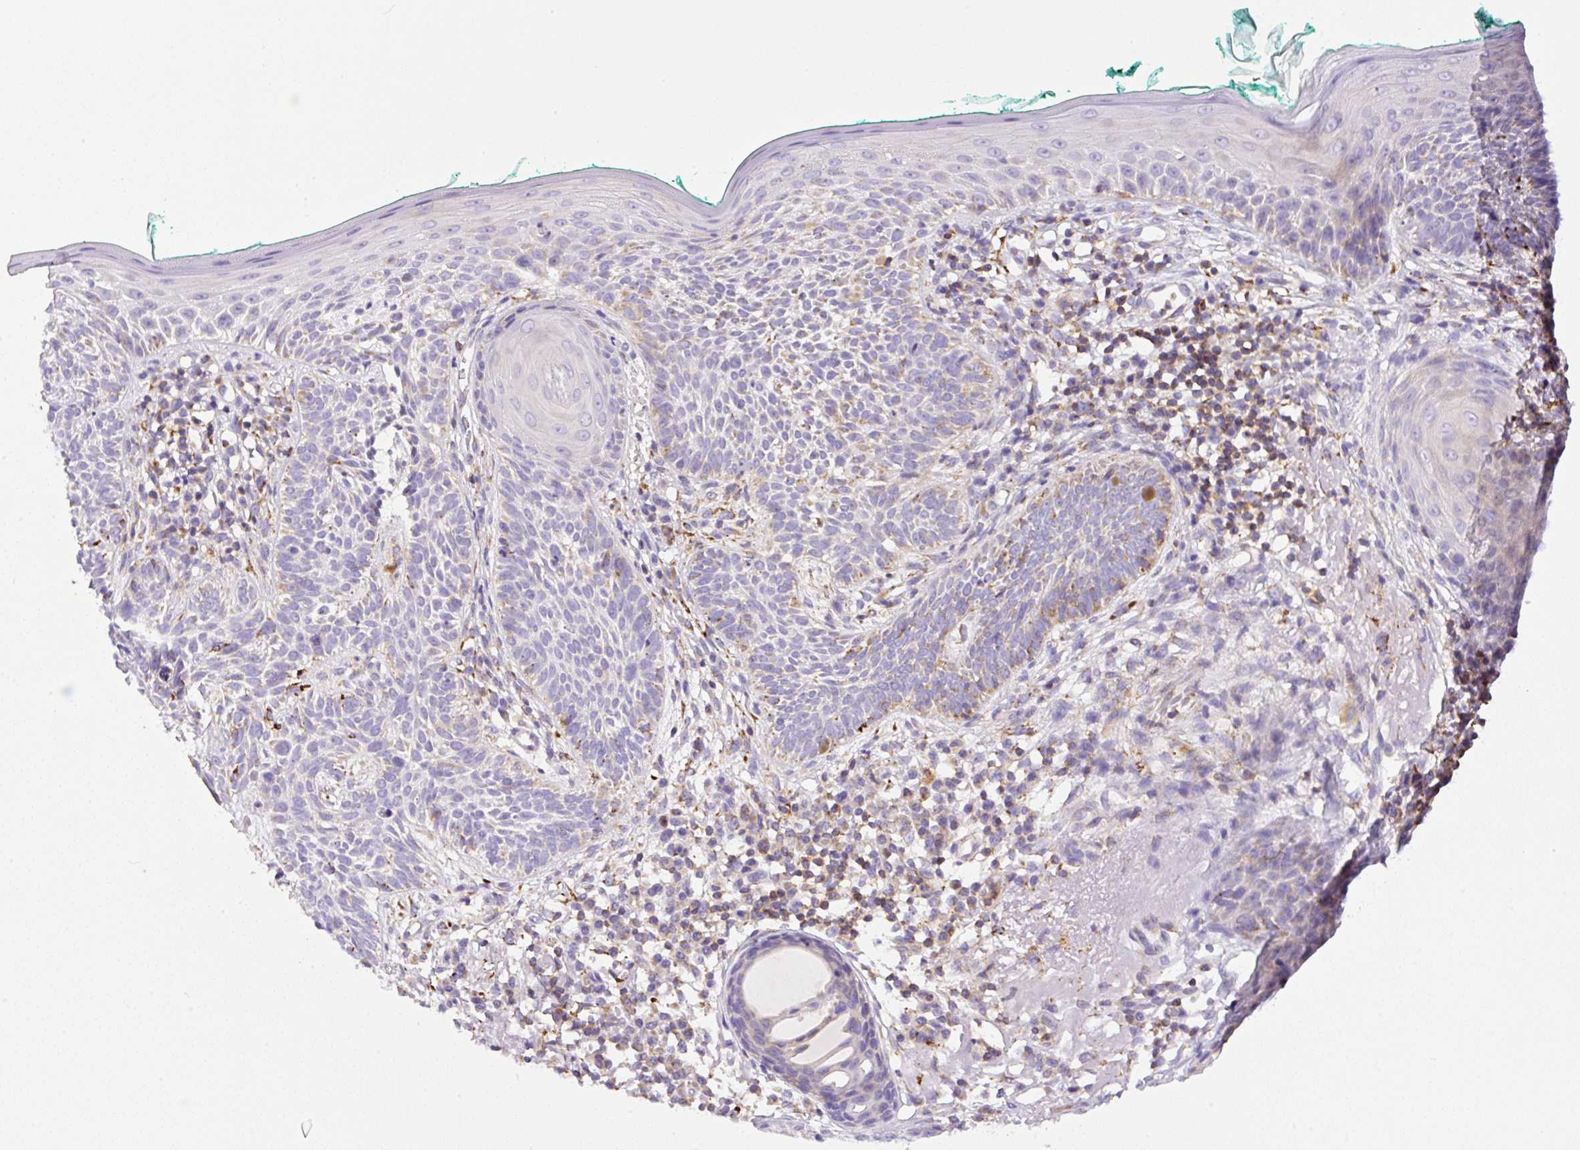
{"staining": {"intensity": "negative", "quantity": "none", "location": "none"}, "tissue": "skin cancer", "cell_type": "Tumor cells", "image_type": "cancer", "snomed": [{"axis": "morphology", "description": "Basal cell carcinoma"}, {"axis": "topography", "description": "Skin"}], "caption": "Immunohistochemistry (IHC) histopathology image of neoplastic tissue: skin basal cell carcinoma stained with DAB displays no significant protein staining in tumor cells.", "gene": "NF1", "patient": {"sex": "male", "age": 68}}